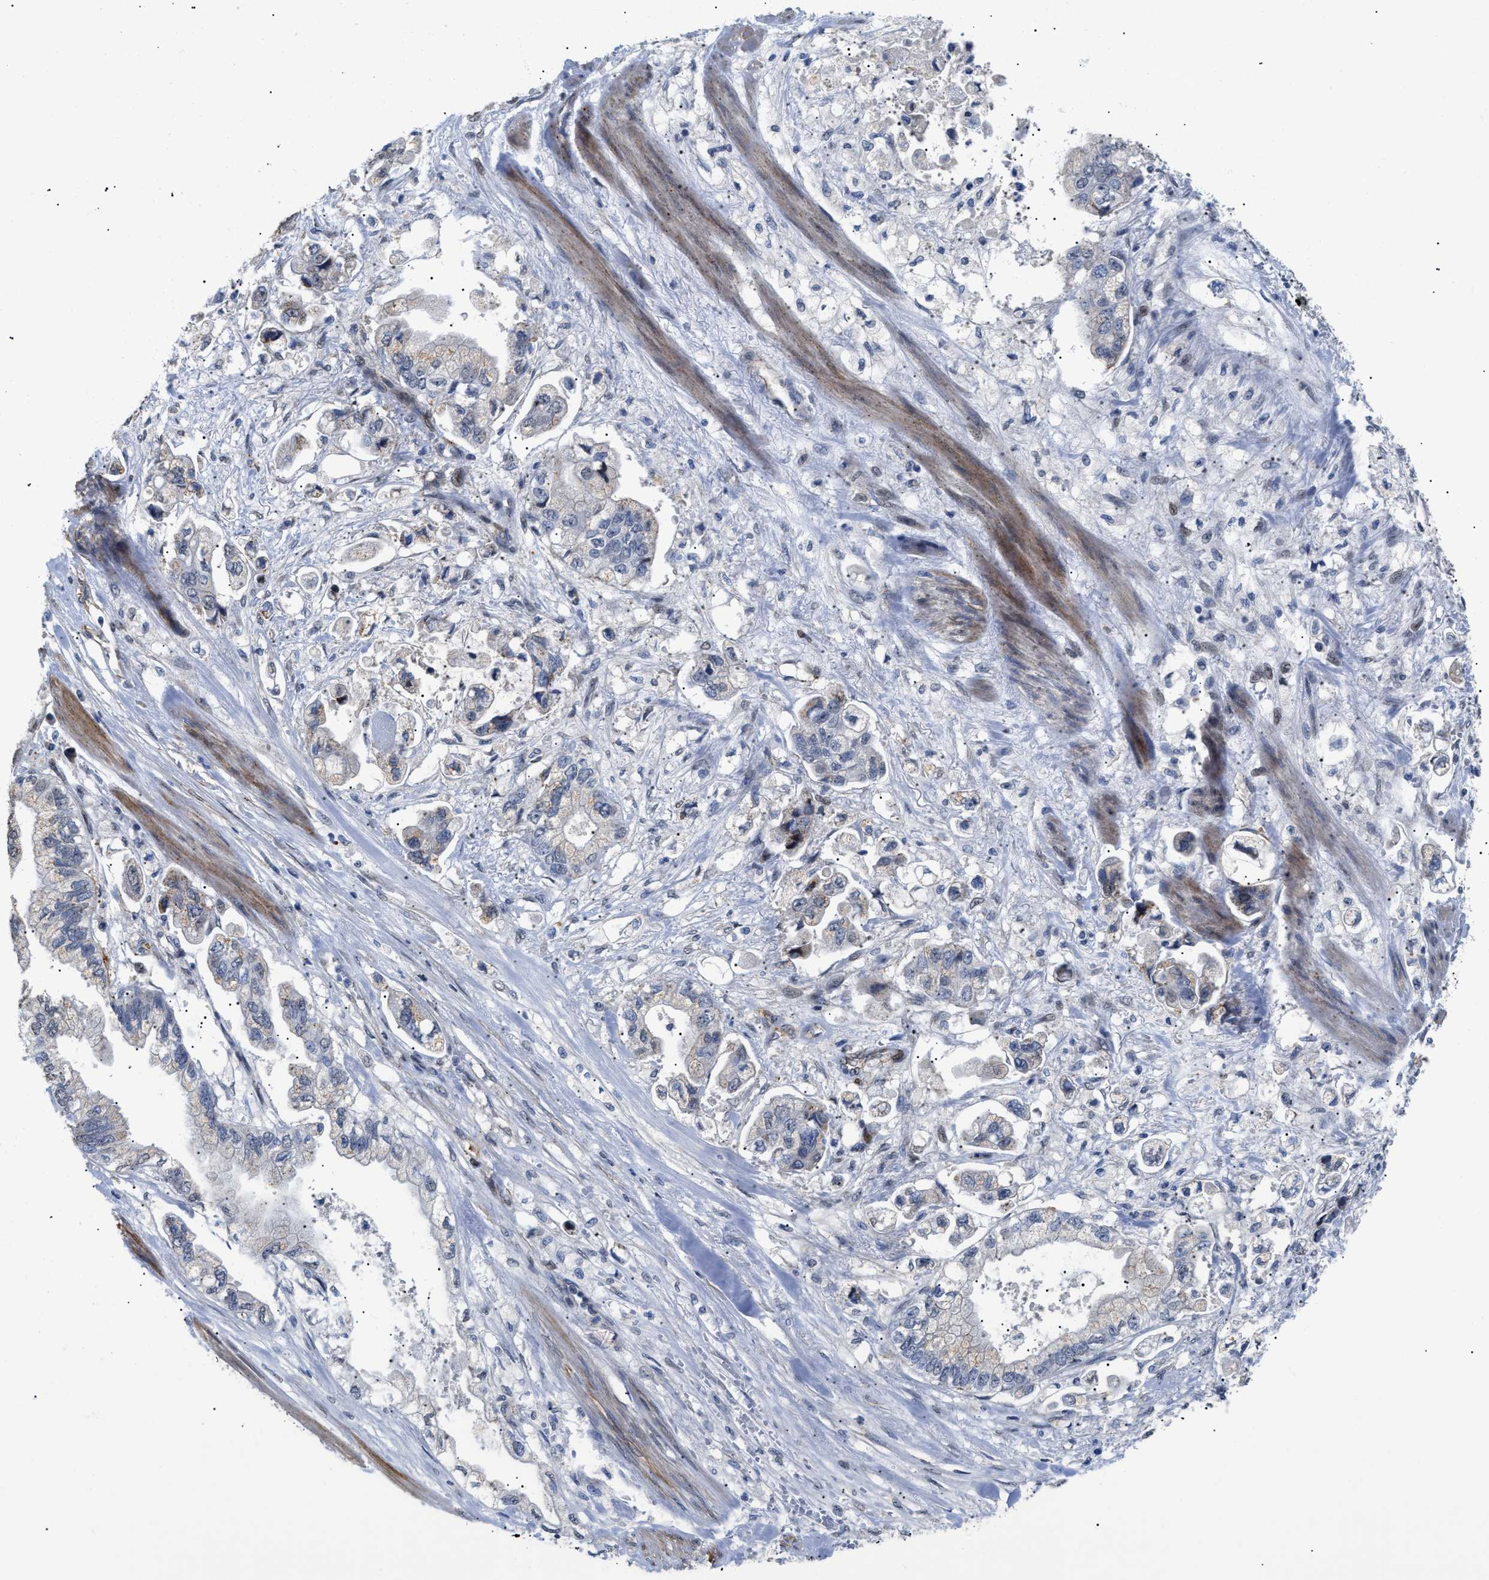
{"staining": {"intensity": "weak", "quantity": "<25%", "location": "cytoplasmic/membranous"}, "tissue": "stomach cancer", "cell_type": "Tumor cells", "image_type": "cancer", "snomed": [{"axis": "morphology", "description": "Normal tissue, NOS"}, {"axis": "morphology", "description": "Adenocarcinoma, NOS"}, {"axis": "topography", "description": "Stomach"}], "caption": "Stomach cancer was stained to show a protein in brown. There is no significant positivity in tumor cells. (DAB IHC, high magnification).", "gene": "SFXN5", "patient": {"sex": "male", "age": 62}}